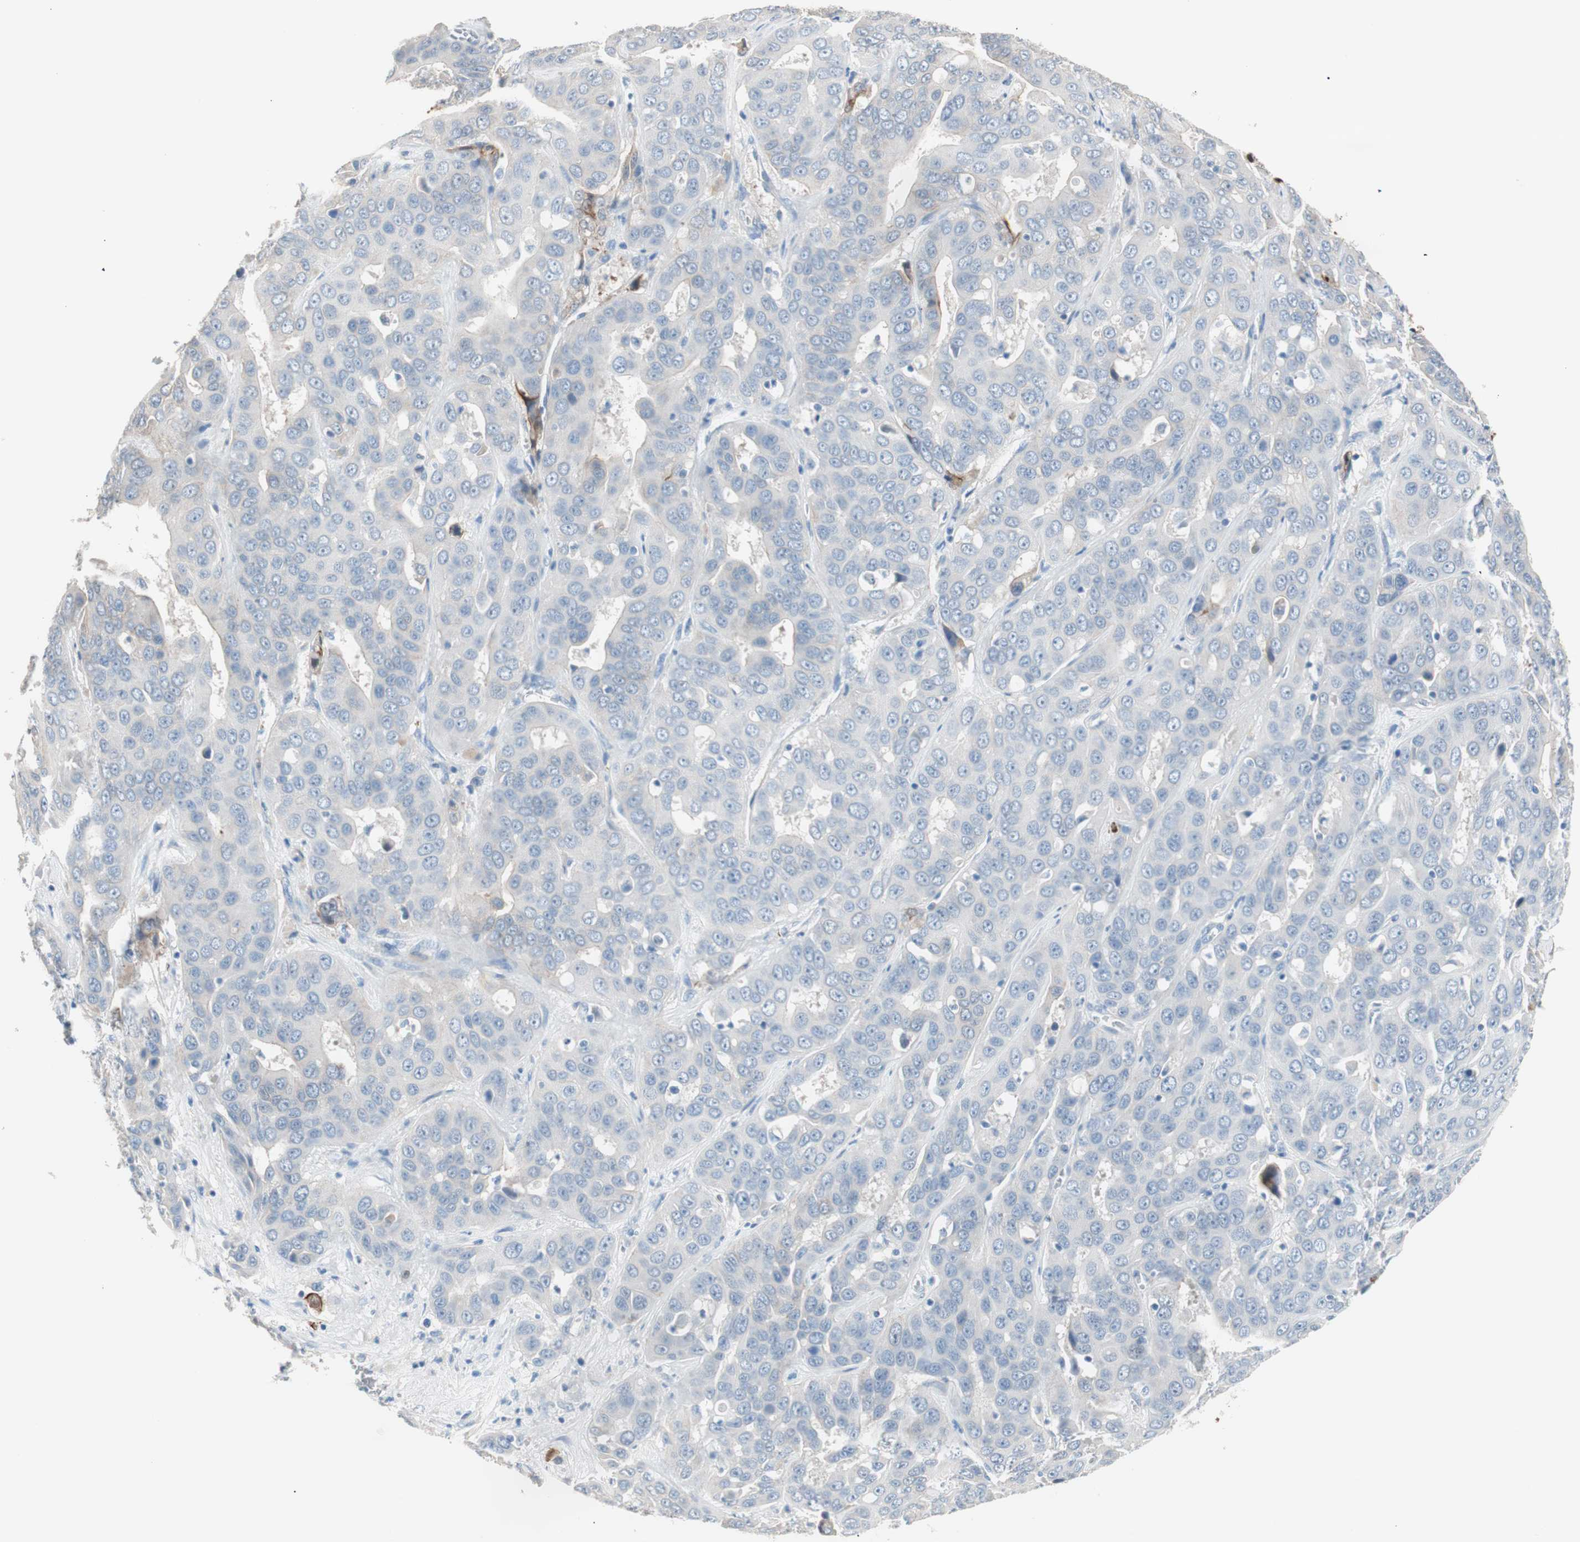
{"staining": {"intensity": "negative", "quantity": "none", "location": "none"}, "tissue": "liver cancer", "cell_type": "Tumor cells", "image_type": "cancer", "snomed": [{"axis": "morphology", "description": "Cholangiocarcinoma"}, {"axis": "topography", "description": "Liver"}], "caption": "This is a micrograph of immunohistochemistry (IHC) staining of liver cancer, which shows no positivity in tumor cells. (DAB (3,3'-diaminobenzidine) immunohistochemistry, high magnification).", "gene": "VIL1", "patient": {"sex": "female", "age": 52}}